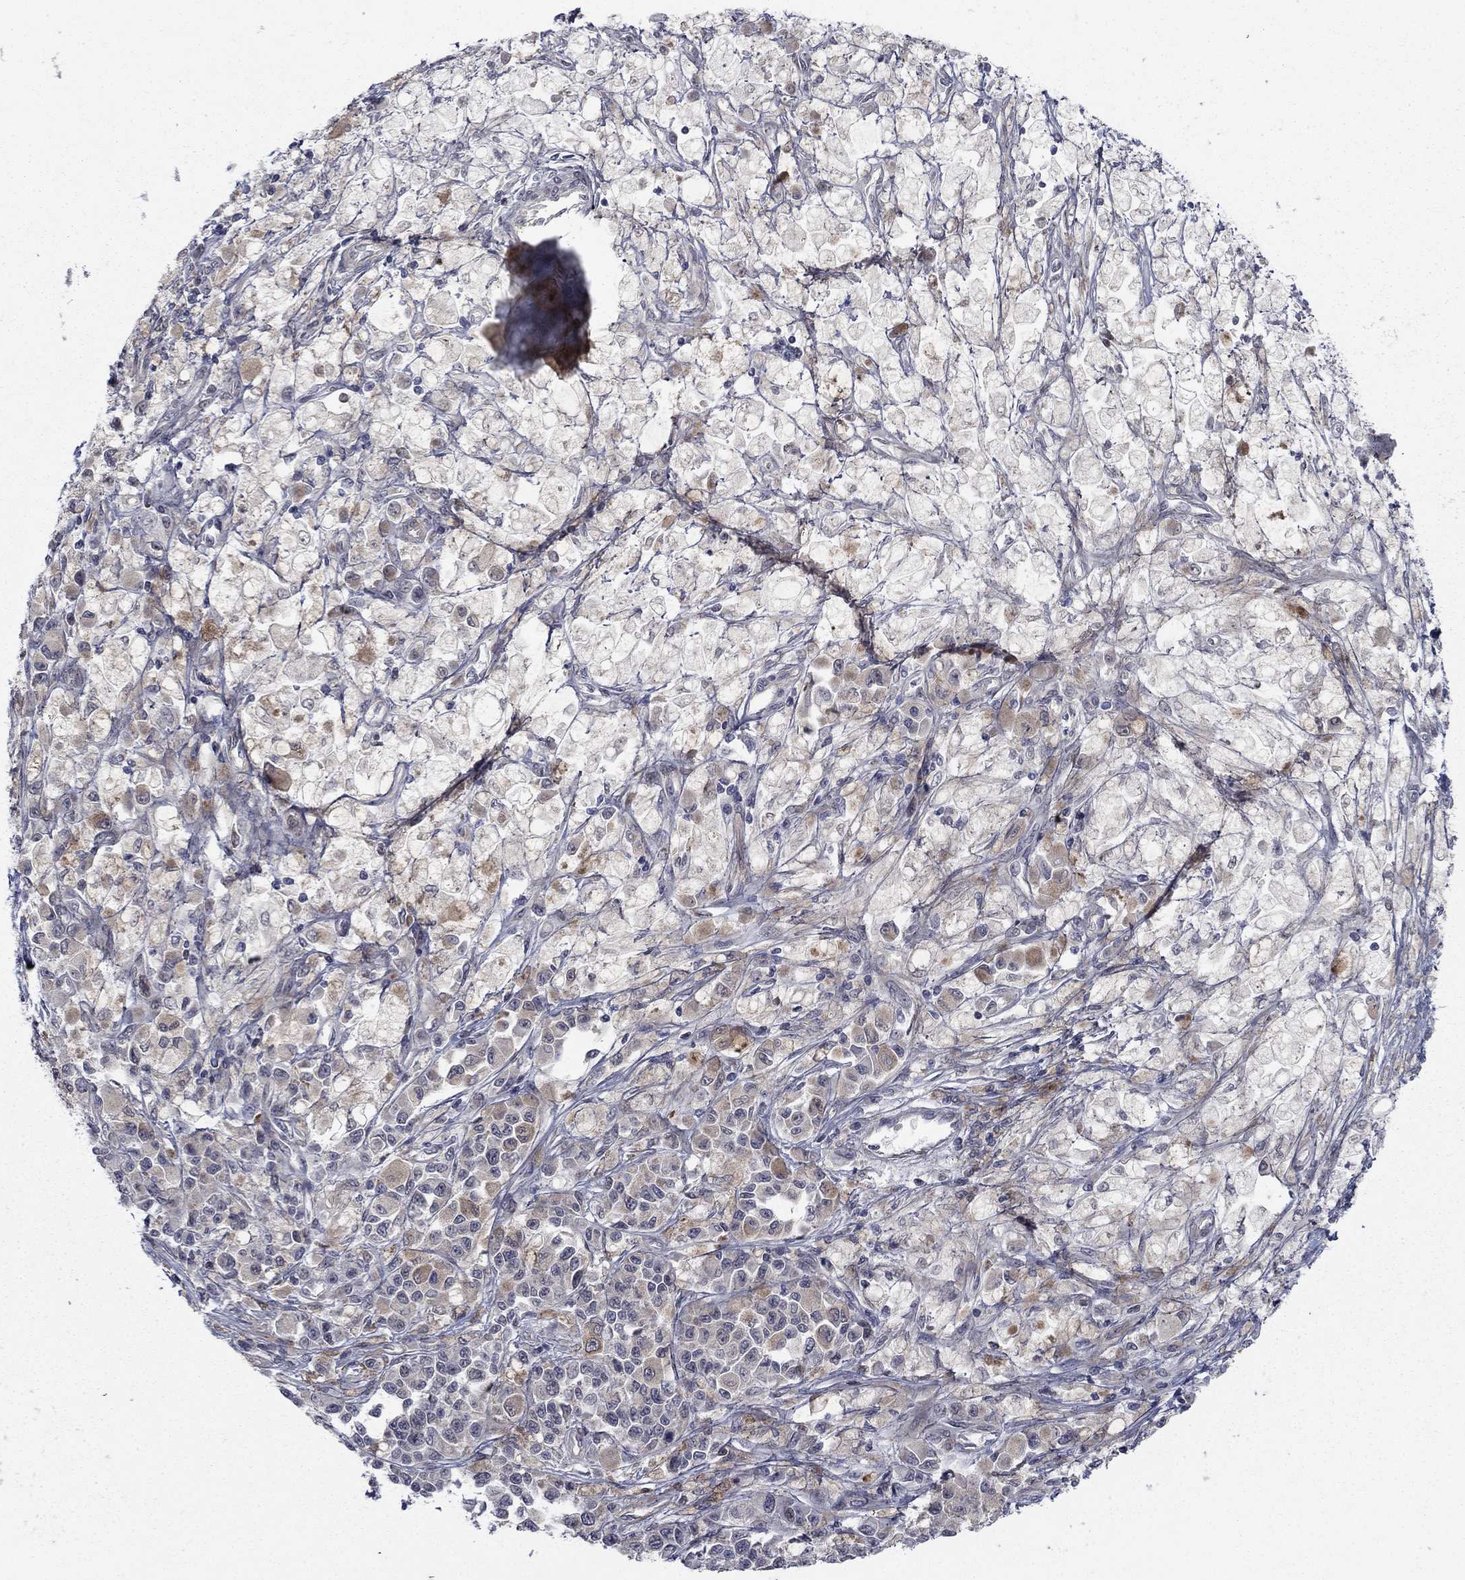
{"staining": {"intensity": "moderate", "quantity": "<25%", "location": "cytoplasmic/membranous"}, "tissue": "melanoma", "cell_type": "Tumor cells", "image_type": "cancer", "snomed": [{"axis": "morphology", "description": "Malignant melanoma, NOS"}, {"axis": "topography", "description": "Skin"}], "caption": "Immunohistochemical staining of malignant melanoma displays moderate cytoplasmic/membranous protein positivity in about <25% of tumor cells.", "gene": "DHRS7", "patient": {"sex": "female", "age": 58}}